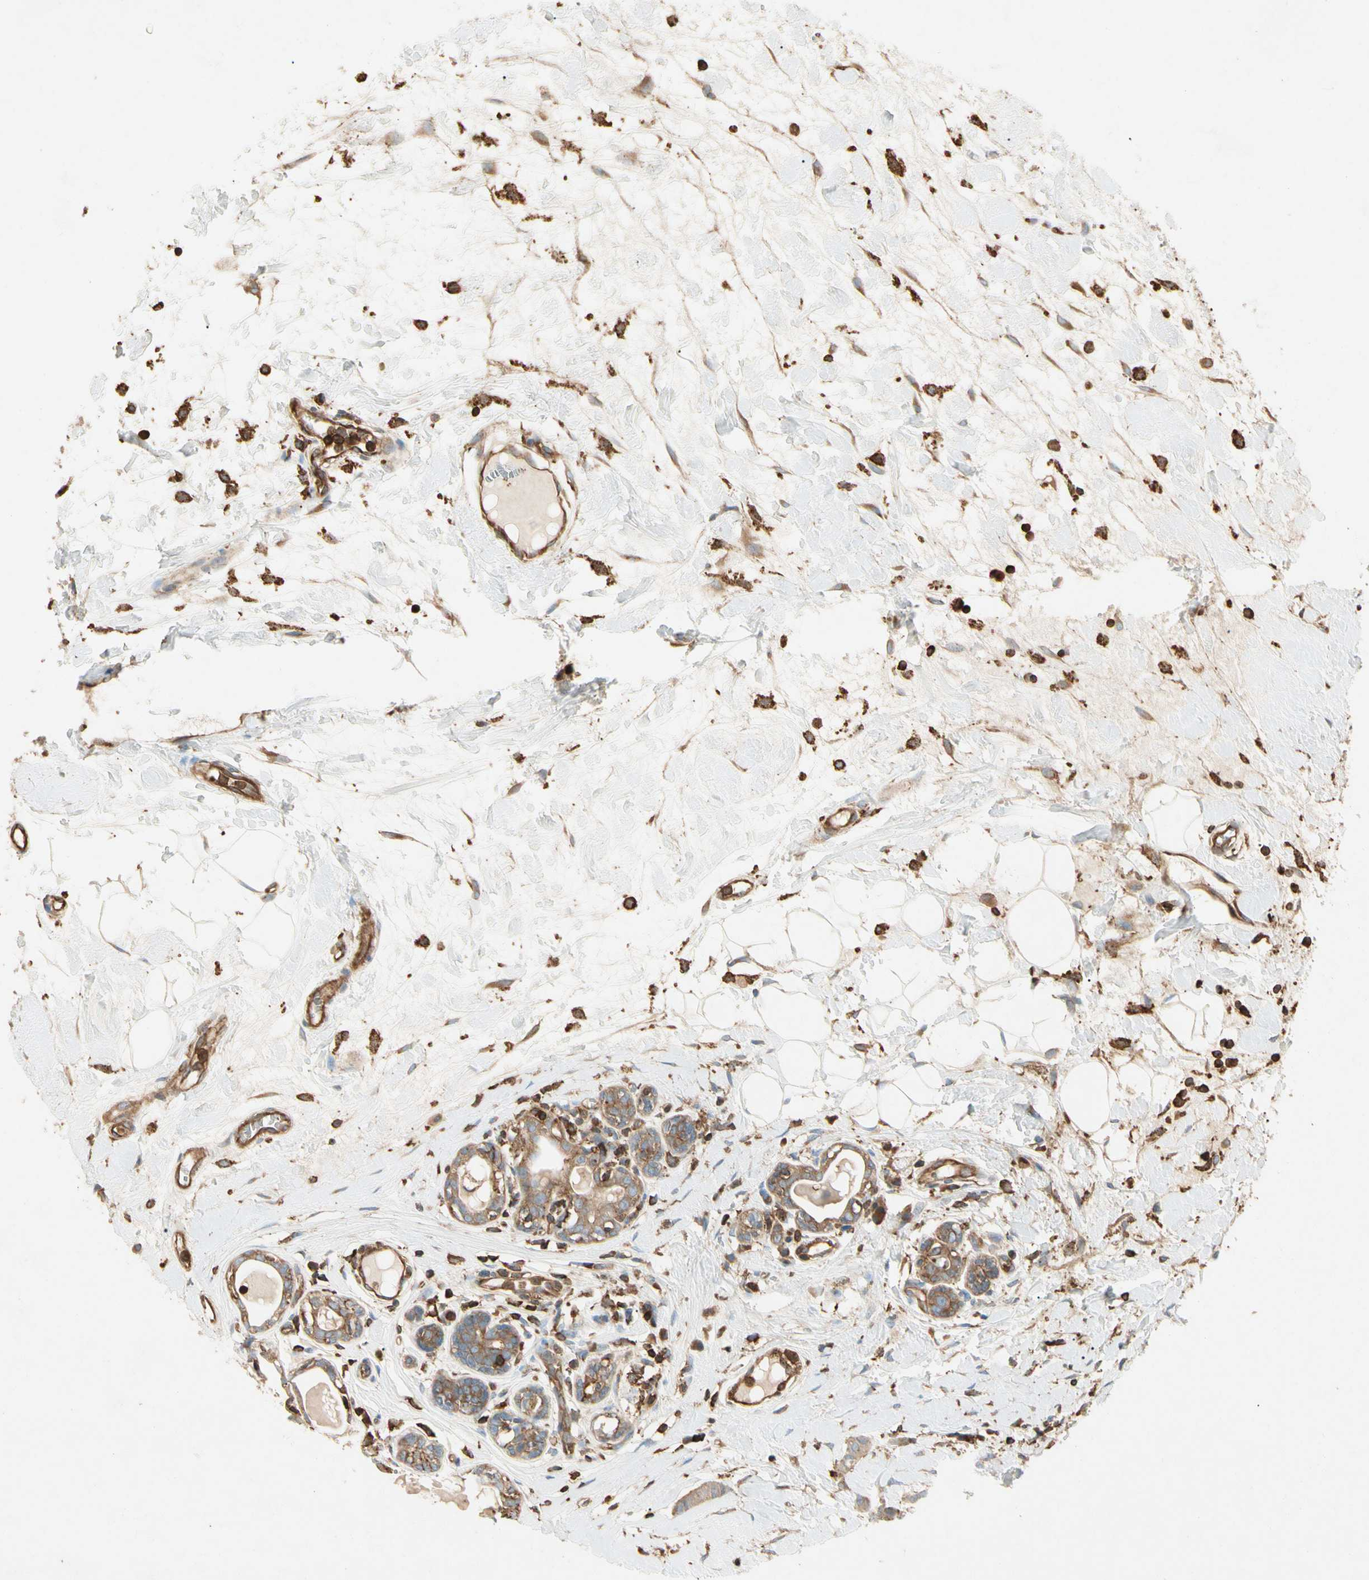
{"staining": {"intensity": "moderate", "quantity": ">75%", "location": "cytoplasmic/membranous"}, "tissue": "breast cancer", "cell_type": "Tumor cells", "image_type": "cancer", "snomed": [{"axis": "morphology", "description": "Normal tissue, NOS"}, {"axis": "morphology", "description": "Duct carcinoma"}, {"axis": "topography", "description": "Breast"}], "caption": "Immunohistochemical staining of invasive ductal carcinoma (breast) exhibits moderate cytoplasmic/membranous protein staining in approximately >75% of tumor cells.", "gene": "ARPC2", "patient": {"sex": "female", "age": 40}}